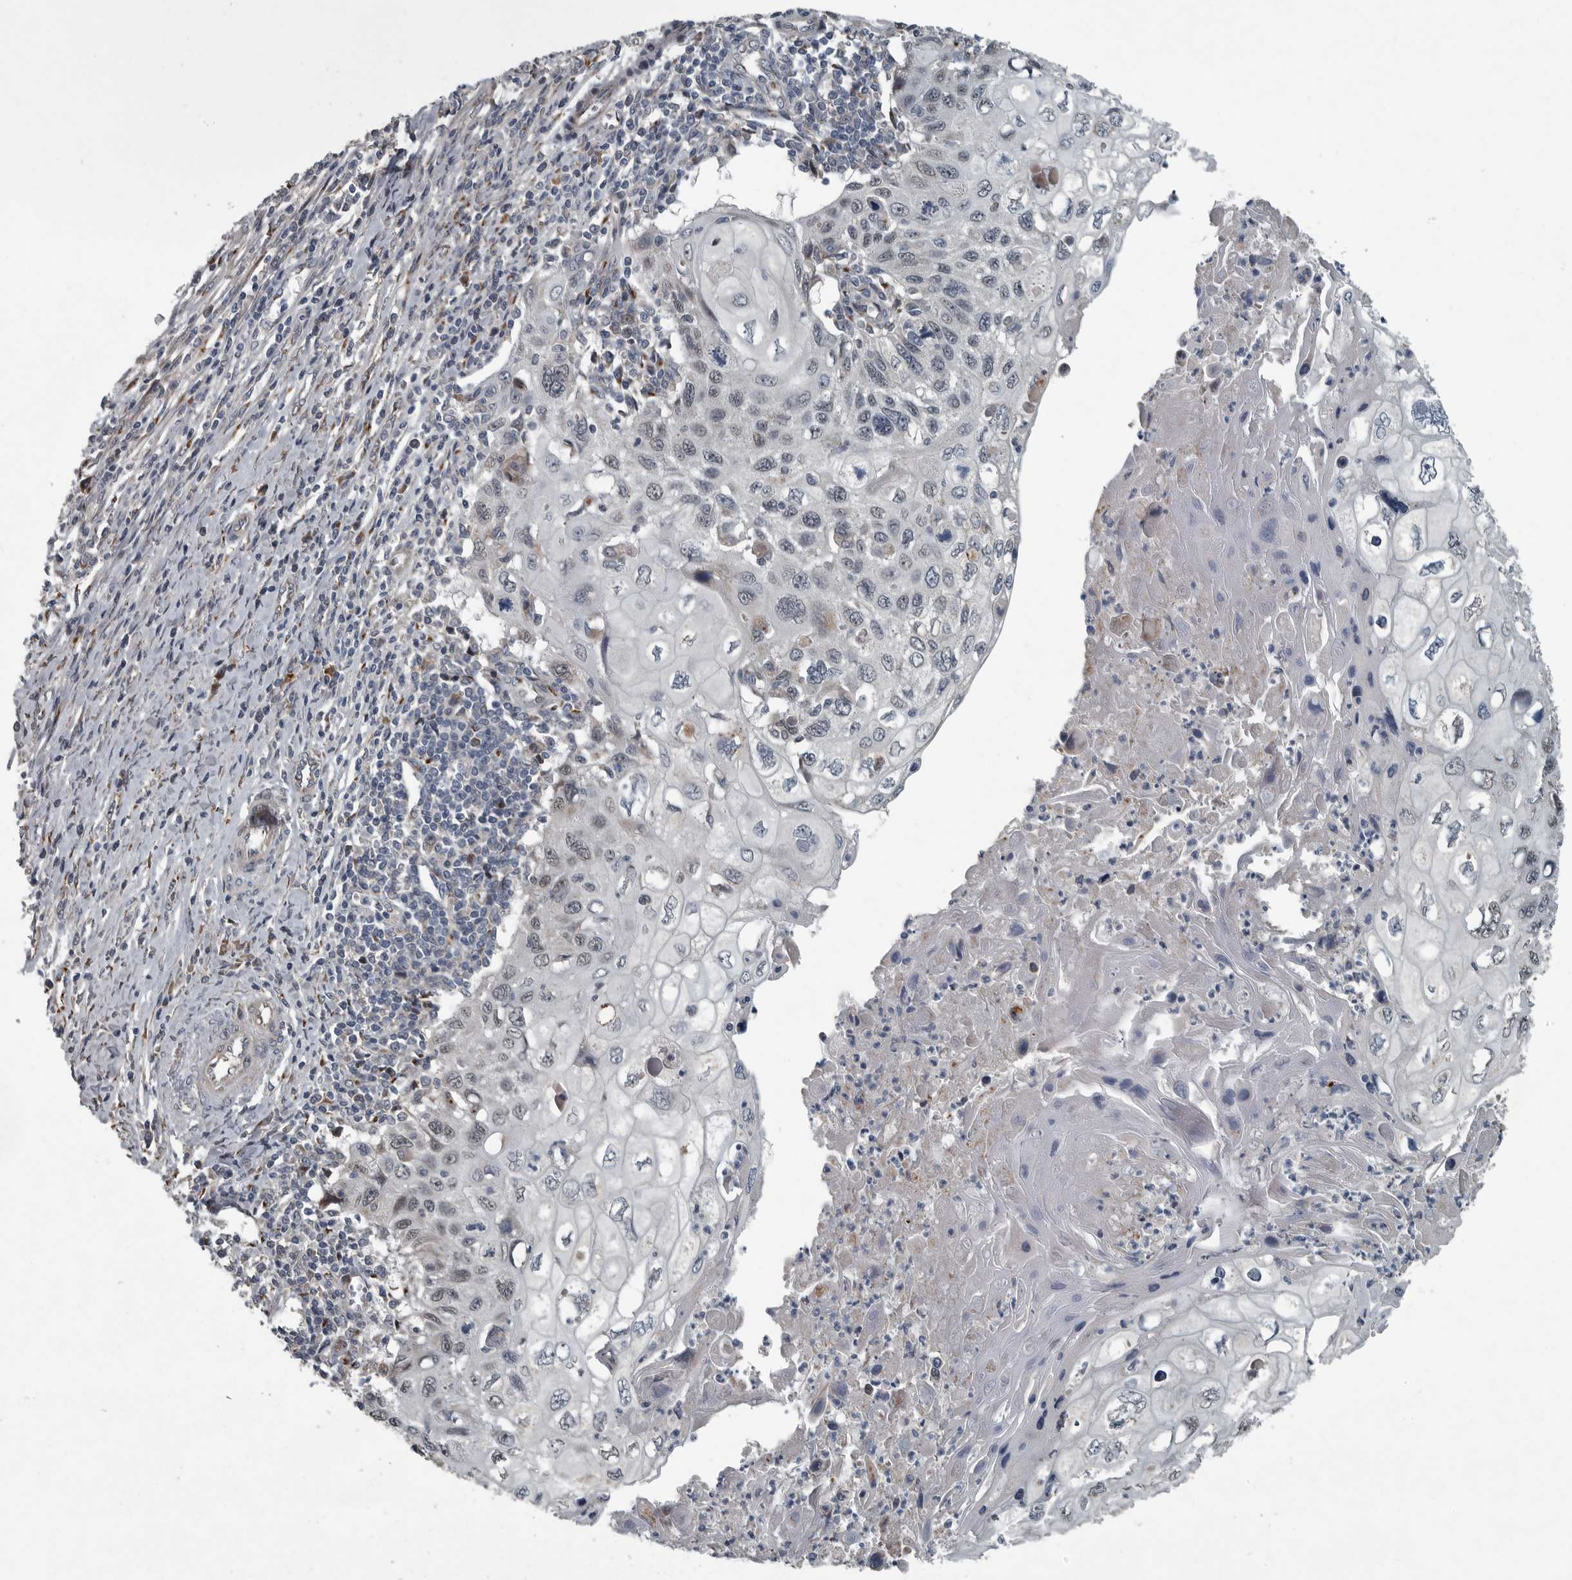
{"staining": {"intensity": "negative", "quantity": "none", "location": "none"}, "tissue": "cervical cancer", "cell_type": "Tumor cells", "image_type": "cancer", "snomed": [{"axis": "morphology", "description": "Squamous cell carcinoma, NOS"}, {"axis": "topography", "description": "Cervix"}], "caption": "A micrograph of cervical squamous cell carcinoma stained for a protein exhibits no brown staining in tumor cells. Brightfield microscopy of immunohistochemistry stained with DAB (3,3'-diaminobenzidine) (brown) and hematoxylin (blue), captured at high magnification.", "gene": "ZNF345", "patient": {"sex": "female", "age": 70}}